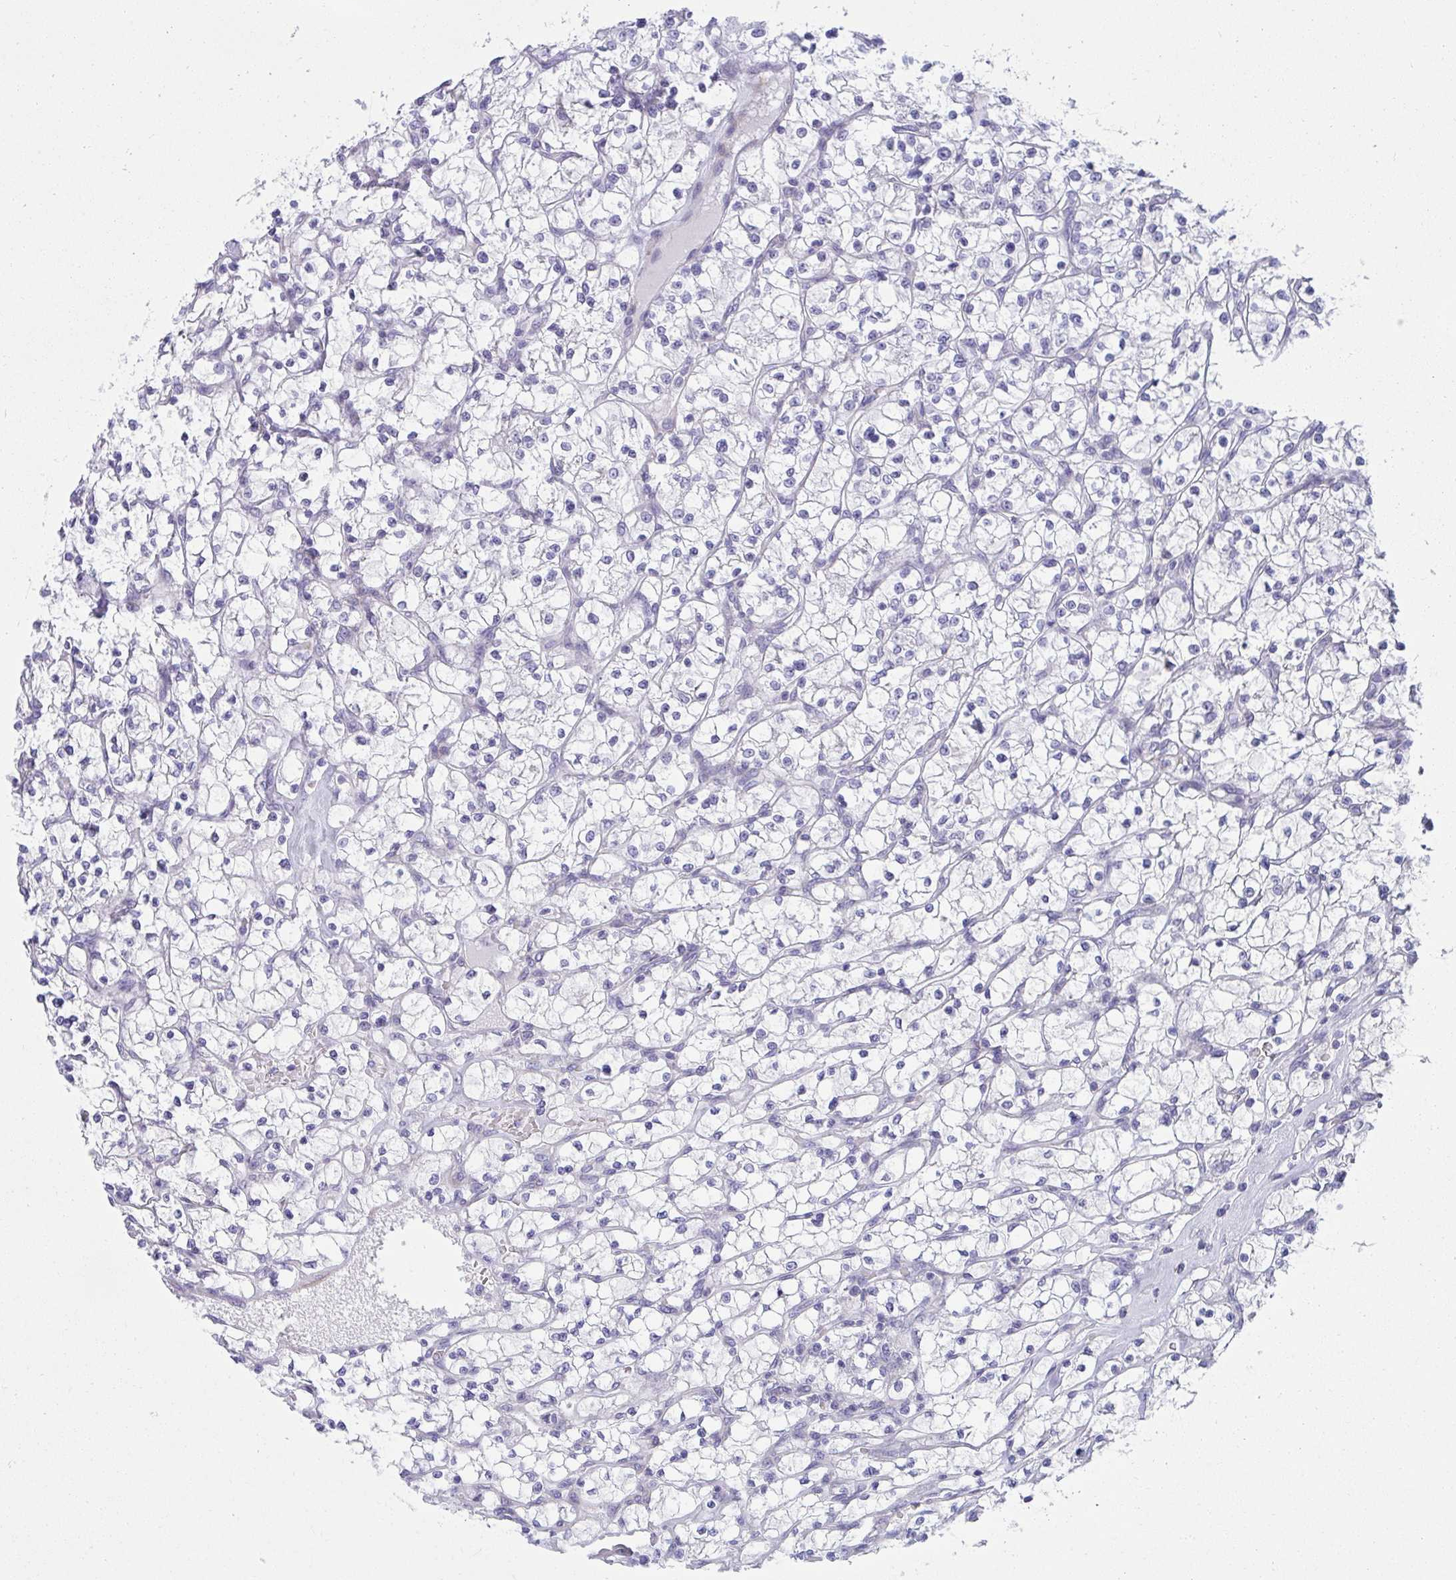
{"staining": {"intensity": "negative", "quantity": "none", "location": "none"}, "tissue": "renal cancer", "cell_type": "Tumor cells", "image_type": "cancer", "snomed": [{"axis": "morphology", "description": "Adenocarcinoma, NOS"}, {"axis": "topography", "description": "Kidney"}], "caption": "The immunohistochemistry (IHC) micrograph has no significant staining in tumor cells of adenocarcinoma (renal) tissue. Brightfield microscopy of IHC stained with DAB (3,3'-diaminobenzidine) (brown) and hematoxylin (blue), captured at high magnification.", "gene": "PUS7L", "patient": {"sex": "female", "age": 64}}